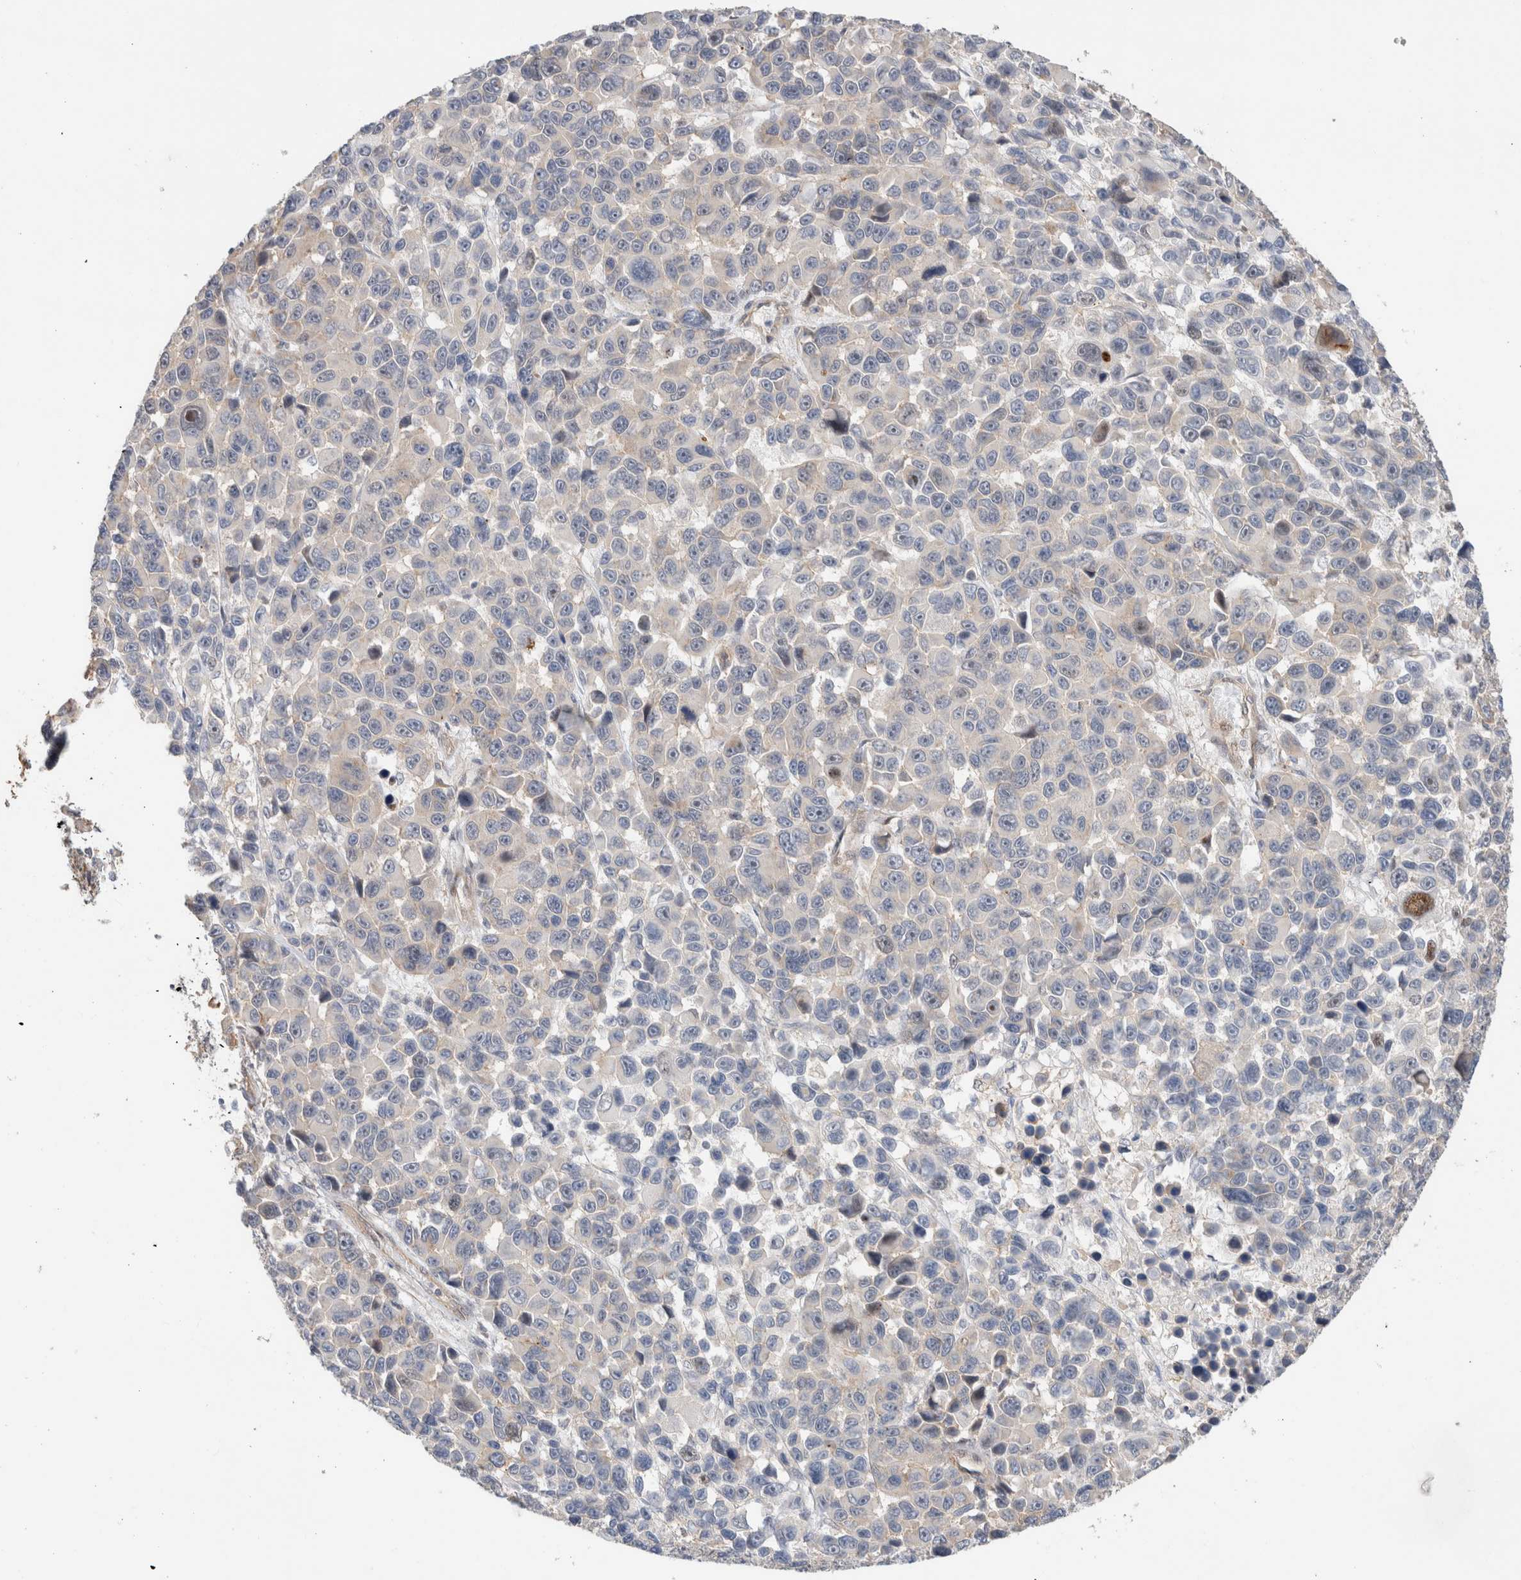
{"staining": {"intensity": "negative", "quantity": "none", "location": "none"}, "tissue": "melanoma", "cell_type": "Tumor cells", "image_type": "cancer", "snomed": [{"axis": "morphology", "description": "Malignant melanoma, NOS"}, {"axis": "topography", "description": "Skin"}], "caption": "Immunohistochemistry histopathology image of neoplastic tissue: malignant melanoma stained with DAB (3,3'-diaminobenzidine) exhibits no significant protein staining in tumor cells.", "gene": "ID3", "patient": {"sex": "male", "age": 53}}